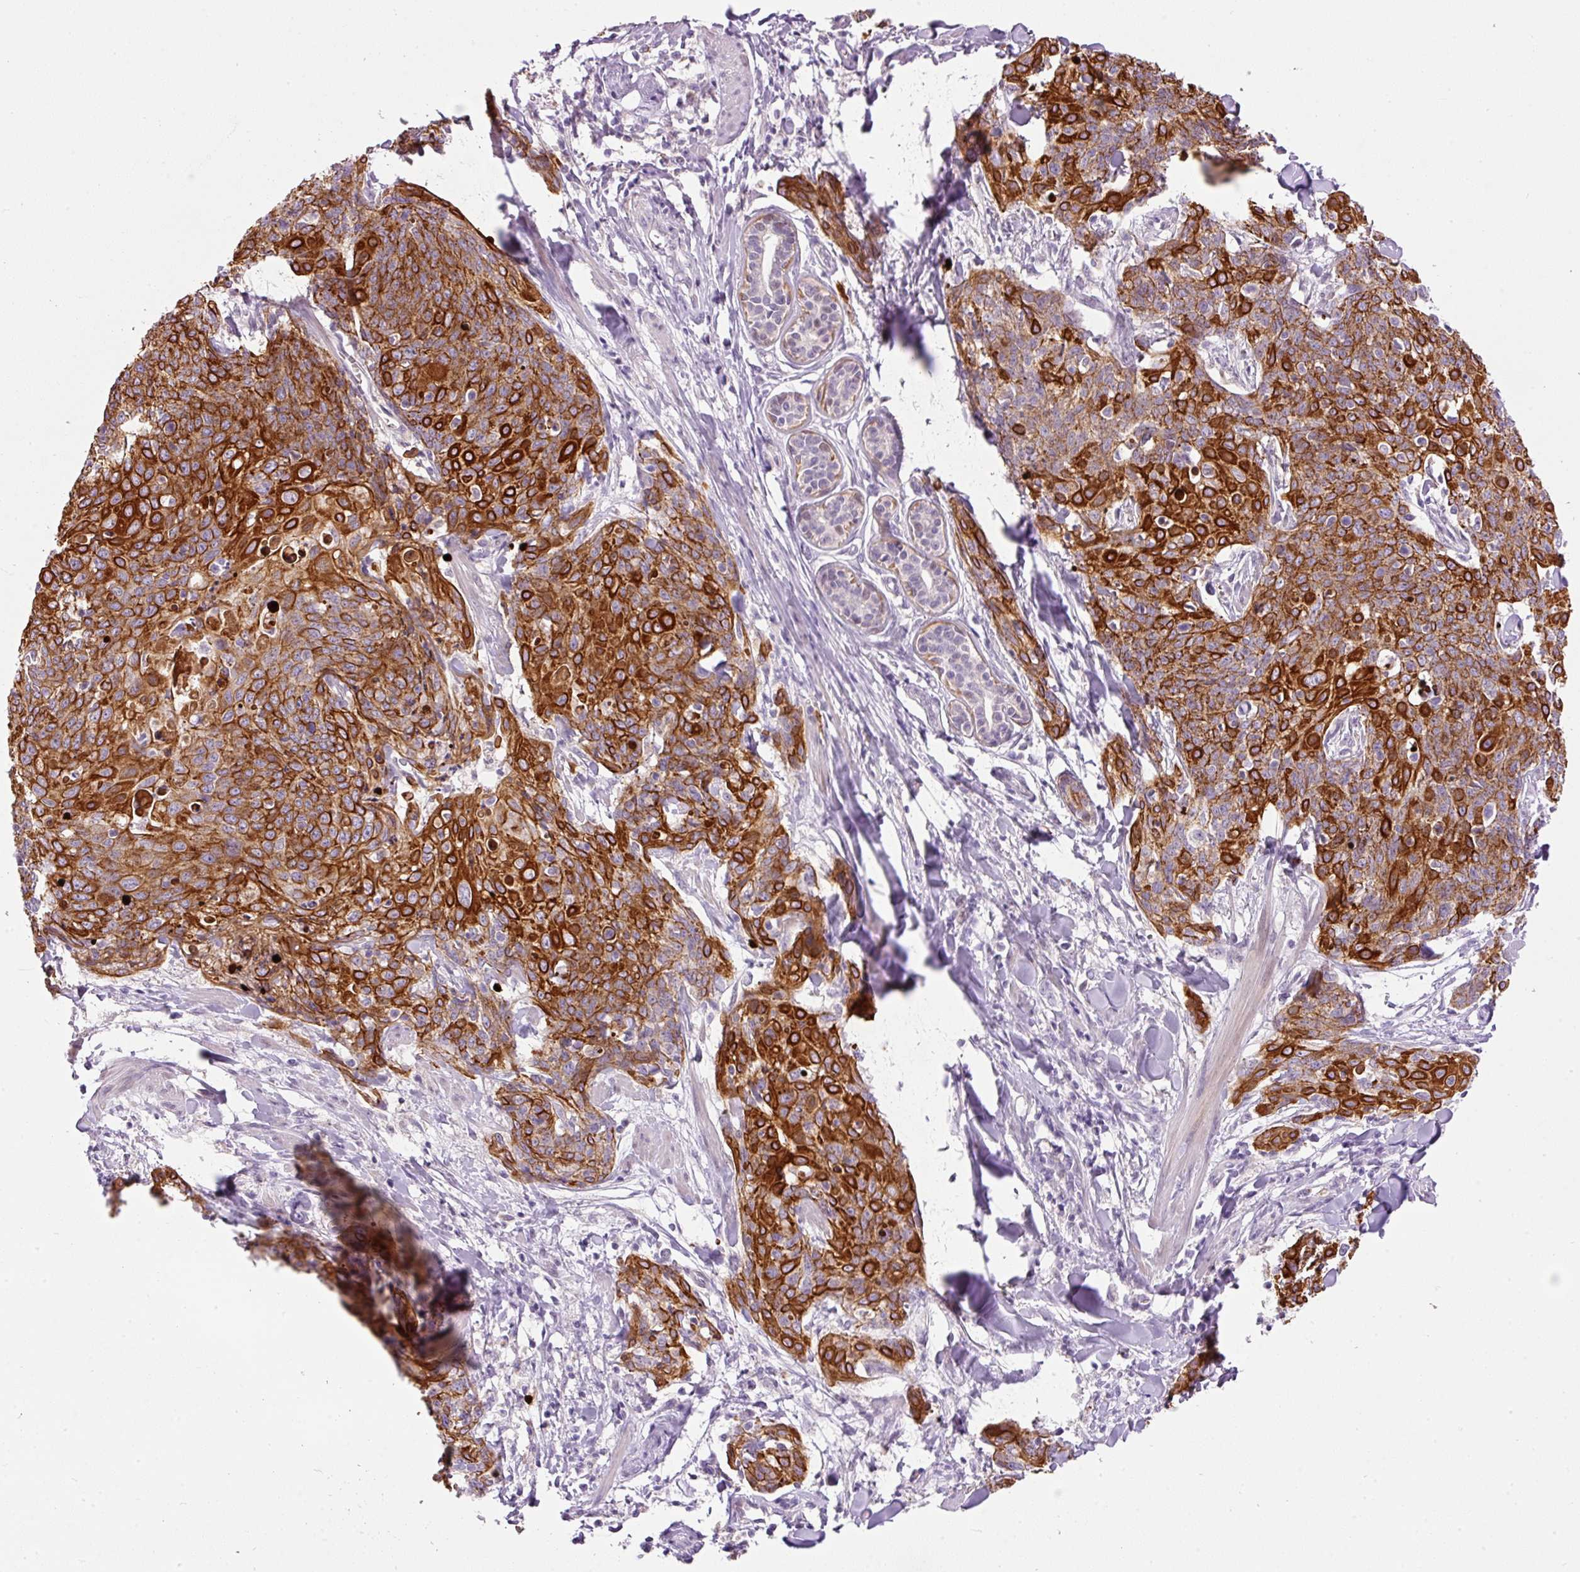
{"staining": {"intensity": "strong", "quantity": ">75%", "location": "cytoplasmic/membranous"}, "tissue": "skin cancer", "cell_type": "Tumor cells", "image_type": "cancer", "snomed": [{"axis": "morphology", "description": "Squamous cell carcinoma, NOS"}, {"axis": "topography", "description": "Skin"}, {"axis": "topography", "description": "Vulva"}], "caption": "The photomicrograph shows immunohistochemical staining of squamous cell carcinoma (skin). There is strong cytoplasmic/membranous expression is seen in about >75% of tumor cells.", "gene": "SRC", "patient": {"sex": "female", "age": 85}}